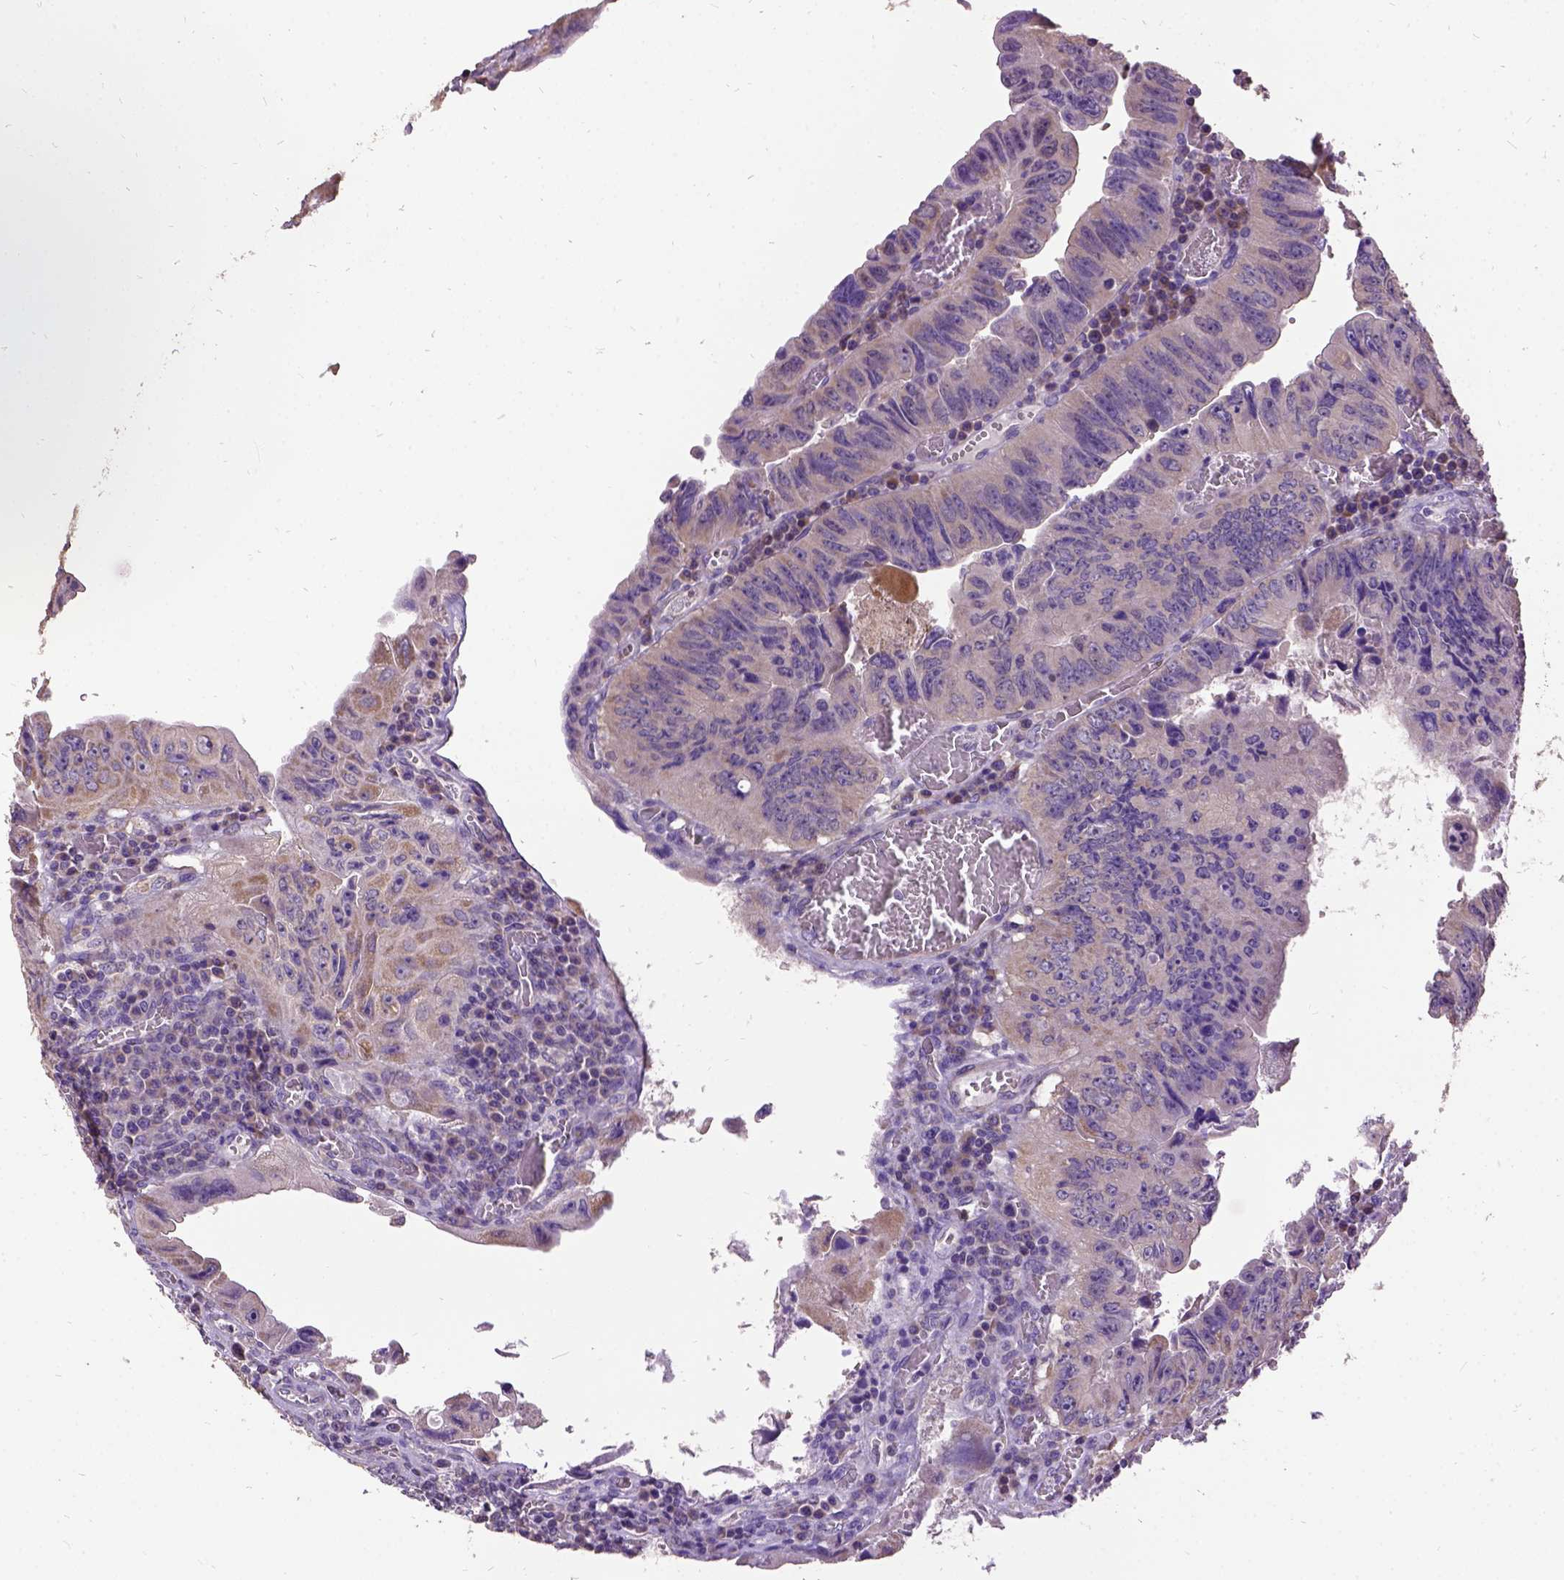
{"staining": {"intensity": "moderate", "quantity": "25%-75%", "location": "cytoplasmic/membranous"}, "tissue": "colorectal cancer", "cell_type": "Tumor cells", "image_type": "cancer", "snomed": [{"axis": "morphology", "description": "Adenocarcinoma, NOS"}, {"axis": "topography", "description": "Colon"}], "caption": "This histopathology image shows IHC staining of human colorectal cancer (adenocarcinoma), with medium moderate cytoplasmic/membranous staining in approximately 25%-75% of tumor cells.", "gene": "DQX1", "patient": {"sex": "female", "age": 84}}